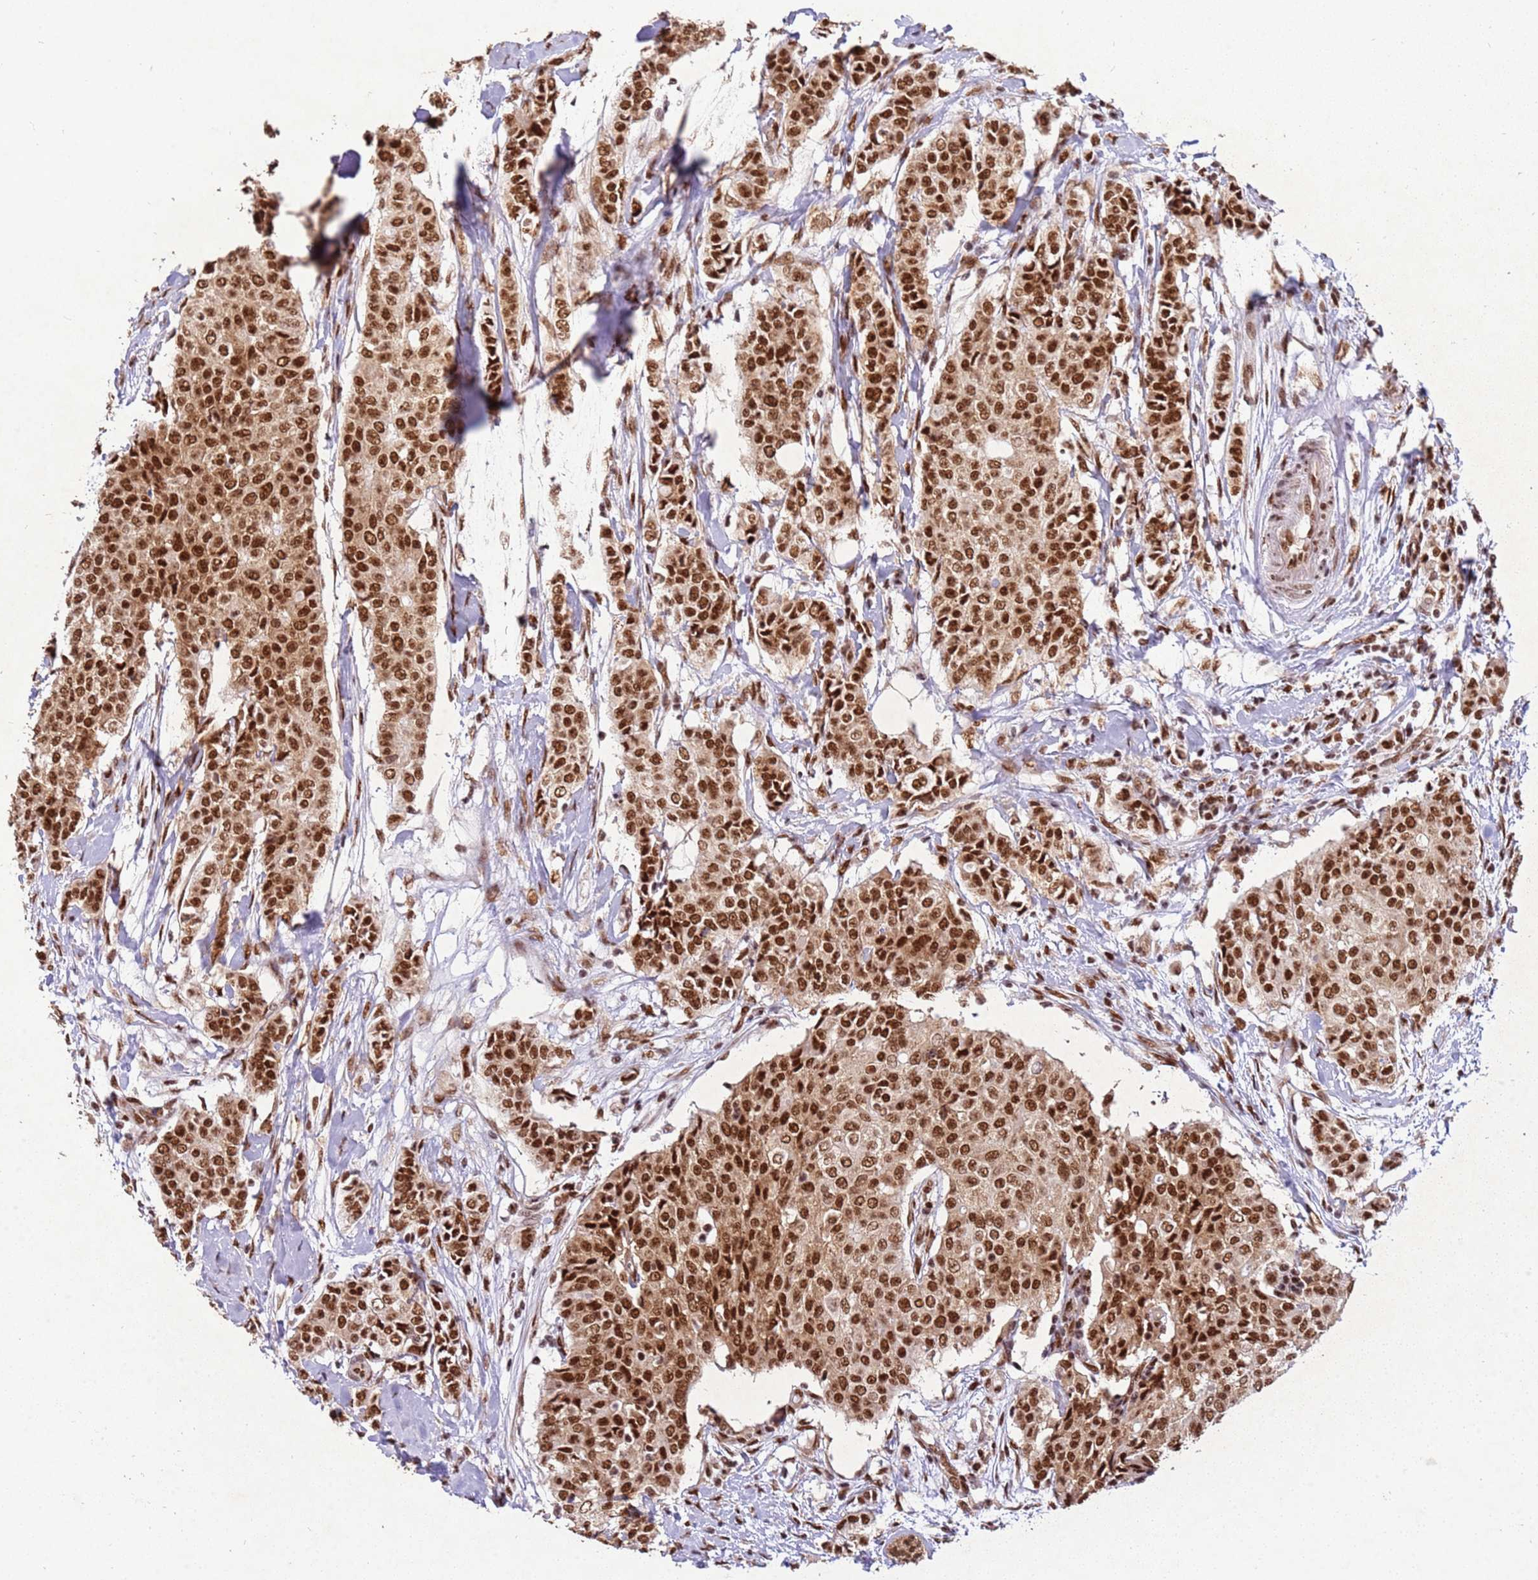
{"staining": {"intensity": "strong", "quantity": ">75%", "location": "nuclear"}, "tissue": "breast cancer", "cell_type": "Tumor cells", "image_type": "cancer", "snomed": [{"axis": "morphology", "description": "Lobular carcinoma"}, {"axis": "topography", "description": "Breast"}], "caption": "High-magnification brightfield microscopy of breast cancer (lobular carcinoma) stained with DAB (3,3'-diaminobenzidine) (brown) and counterstained with hematoxylin (blue). tumor cells exhibit strong nuclear positivity is appreciated in about>75% of cells.", "gene": "ESF1", "patient": {"sex": "female", "age": 51}}